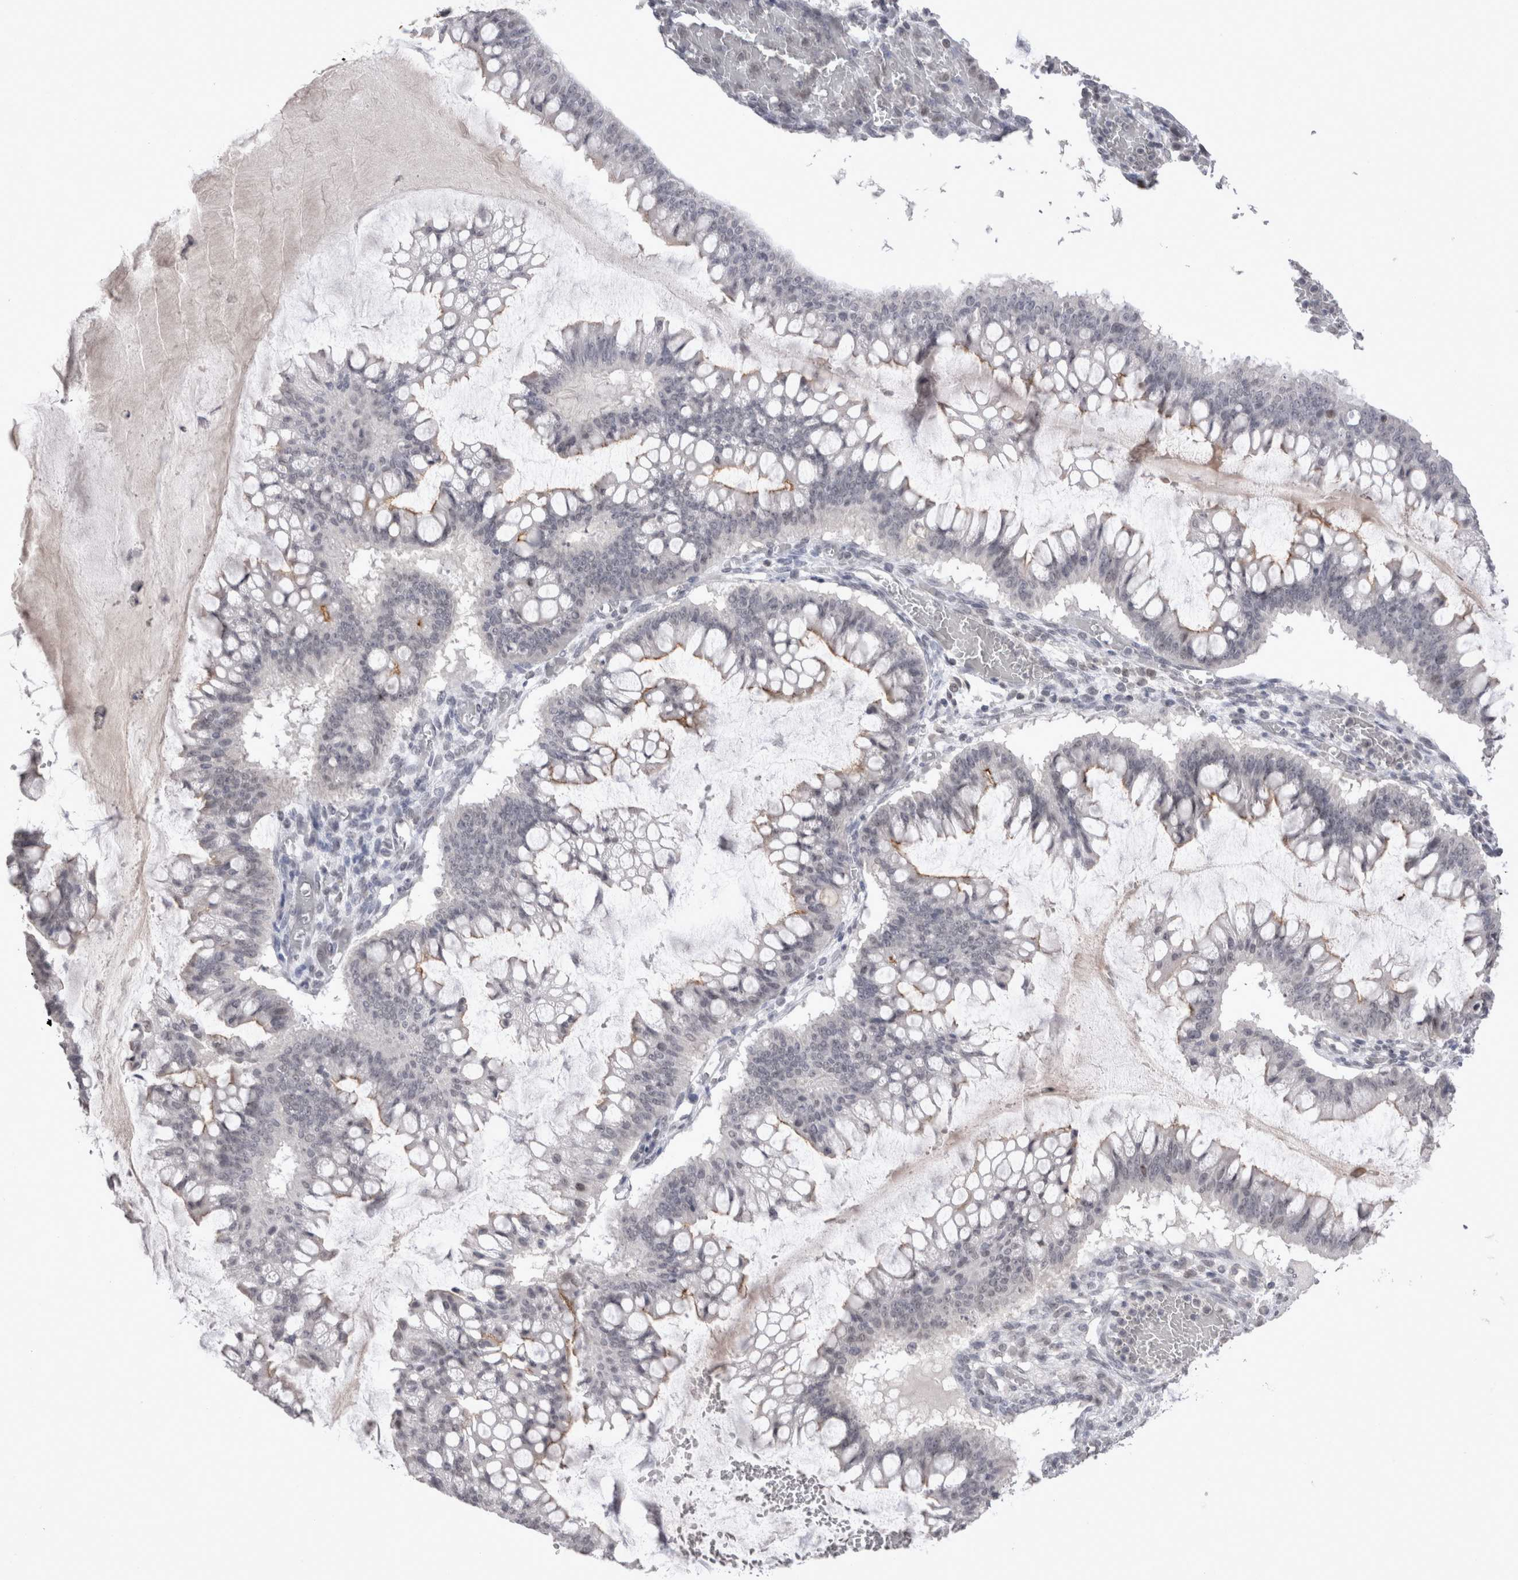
{"staining": {"intensity": "moderate", "quantity": "<25%", "location": "cytoplasmic/membranous"}, "tissue": "ovarian cancer", "cell_type": "Tumor cells", "image_type": "cancer", "snomed": [{"axis": "morphology", "description": "Cystadenocarcinoma, mucinous, NOS"}, {"axis": "topography", "description": "Ovary"}], "caption": "An immunohistochemistry micrograph of neoplastic tissue is shown. Protein staining in brown shows moderate cytoplasmic/membranous positivity in mucinous cystadenocarcinoma (ovarian) within tumor cells.", "gene": "DDX4", "patient": {"sex": "female", "age": 73}}